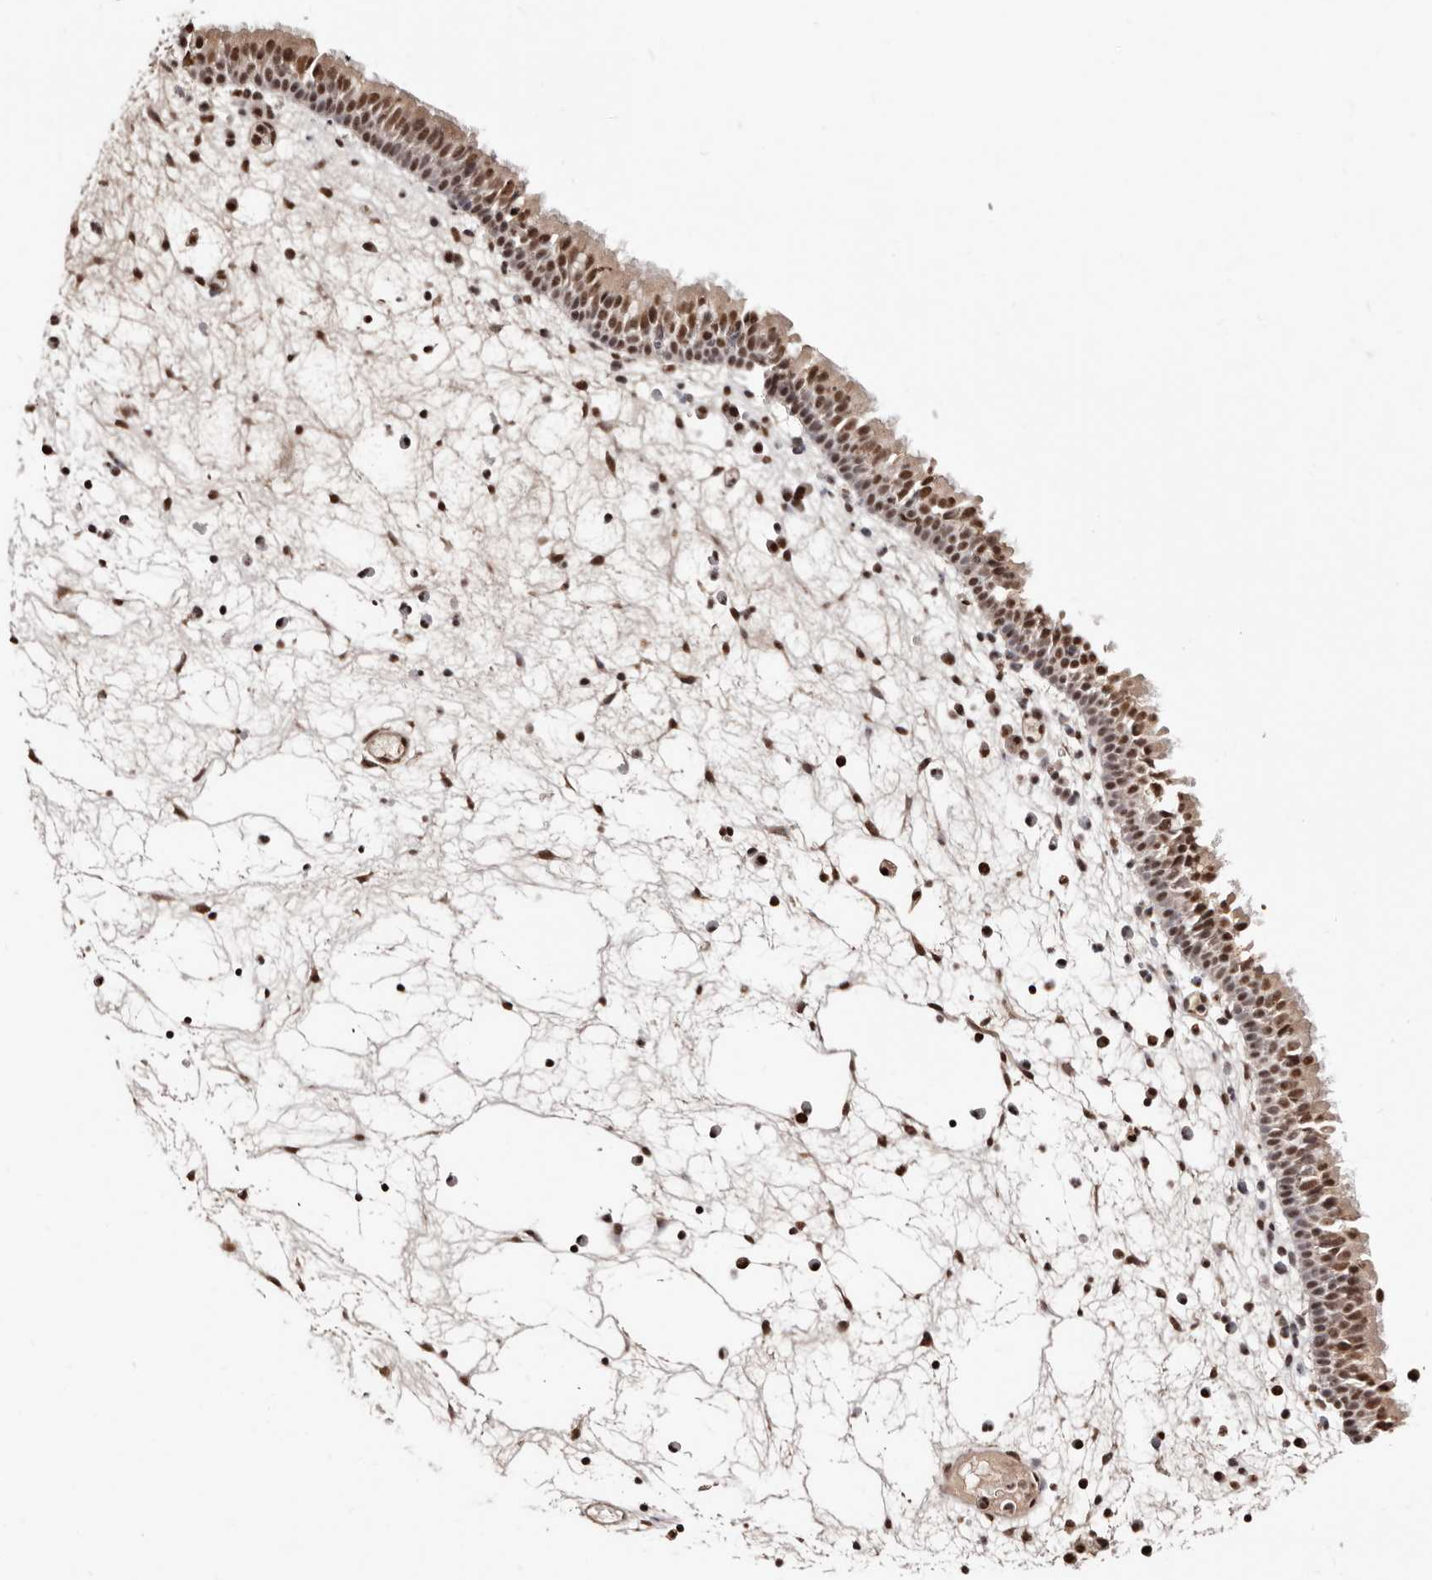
{"staining": {"intensity": "strong", "quantity": ">75%", "location": "nuclear"}, "tissue": "nasopharynx", "cell_type": "Respiratory epithelial cells", "image_type": "normal", "snomed": [{"axis": "morphology", "description": "Normal tissue, NOS"}, {"axis": "morphology", "description": "Inflammation, NOS"}, {"axis": "morphology", "description": "Malignant melanoma, Metastatic site"}, {"axis": "topography", "description": "Nasopharynx"}], "caption": "DAB immunohistochemical staining of unremarkable nasopharynx exhibits strong nuclear protein expression in about >75% of respiratory epithelial cells.", "gene": "BICRAL", "patient": {"sex": "male", "age": 70}}